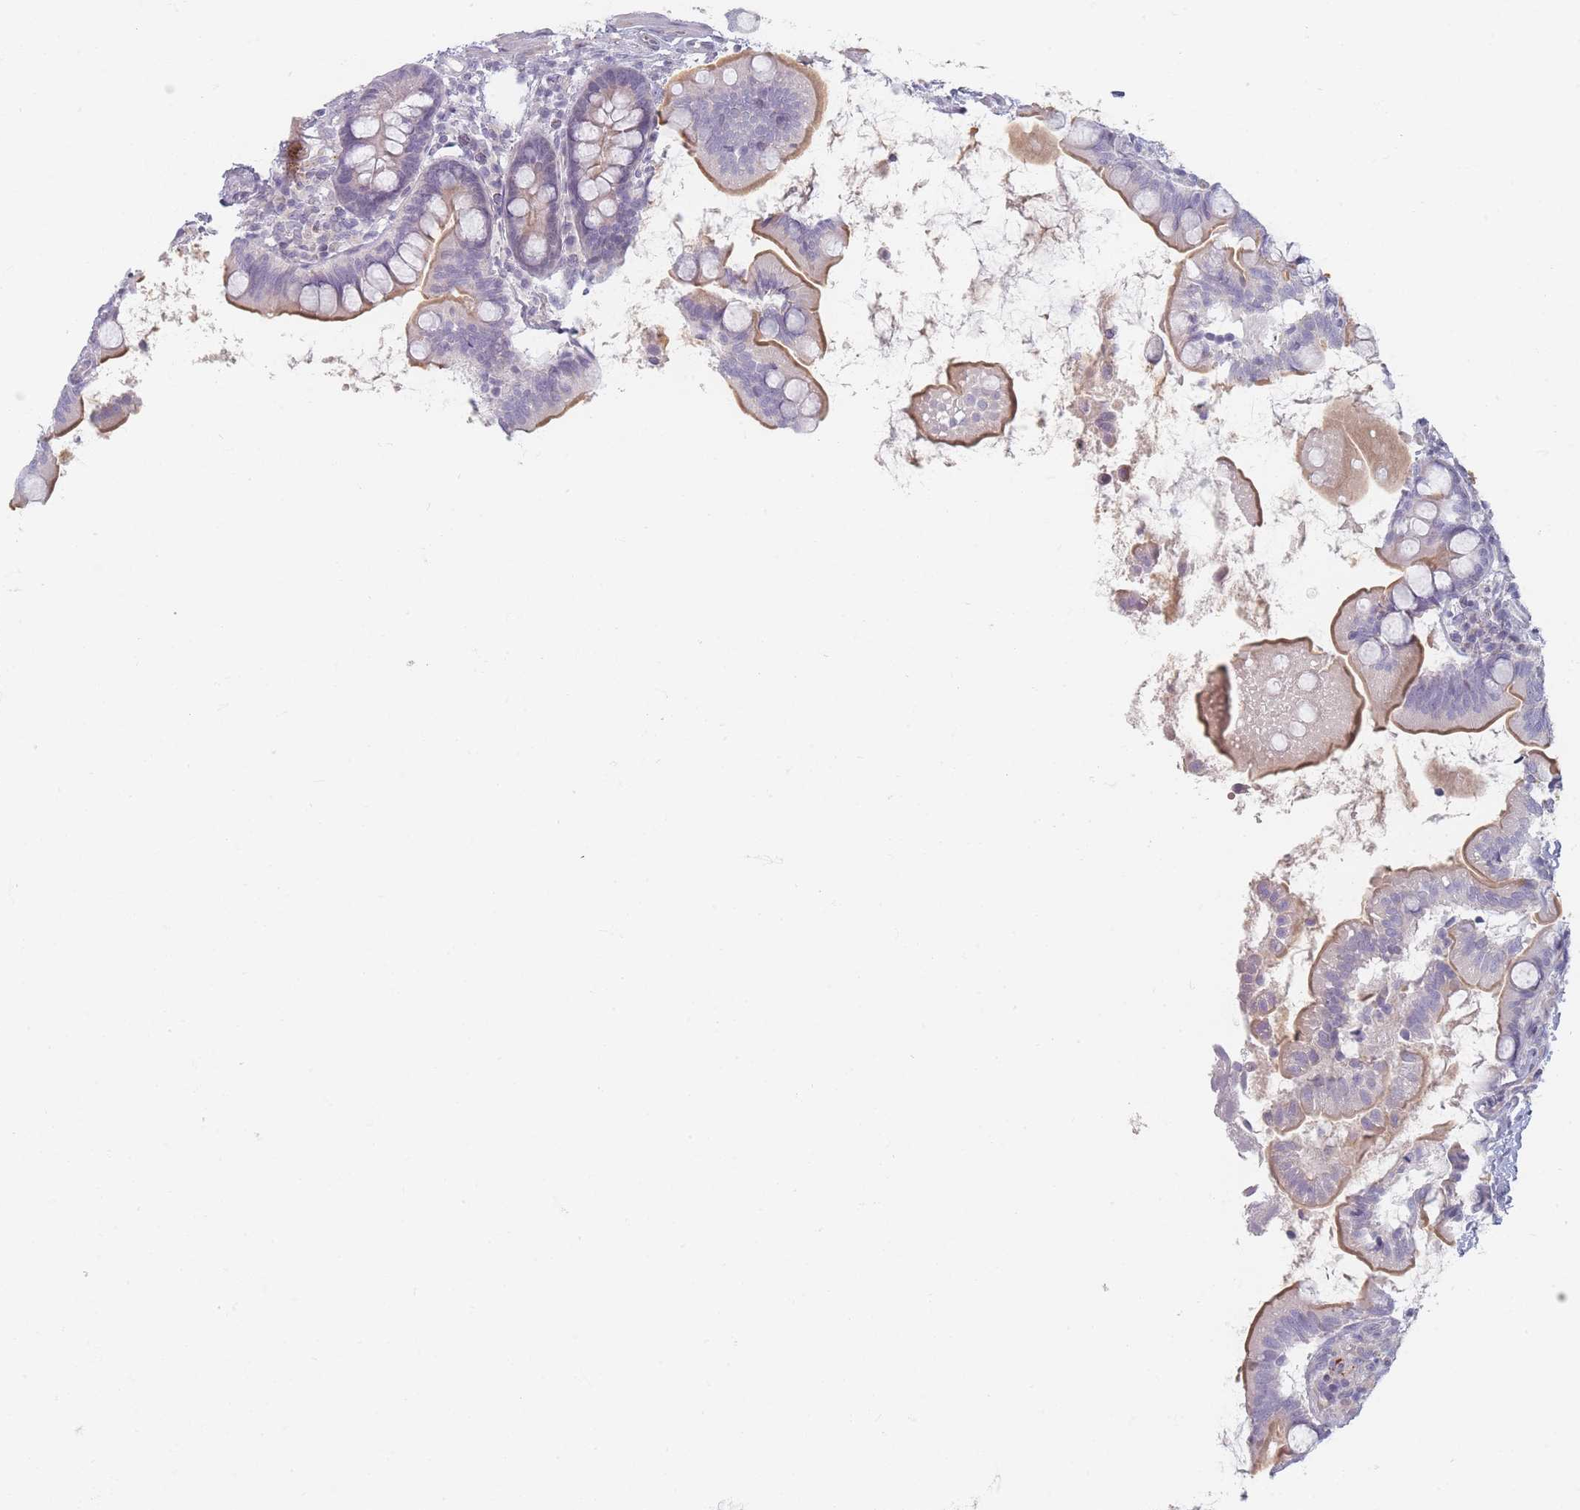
{"staining": {"intensity": "moderate", "quantity": "25%-75%", "location": "cytoplasmic/membranous"}, "tissue": "small intestine", "cell_type": "Glandular cells", "image_type": "normal", "snomed": [{"axis": "morphology", "description": "Normal tissue, NOS"}, {"axis": "topography", "description": "Small intestine"}], "caption": "A medium amount of moderate cytoplasmic/membranous positivity is identified in about 25%-75% of glandular cells in unremarkable small intestine. The protein is stained brown, and the nuclei are stained in blue (DAB (3,3'-diaminobenzidine) IHC with brightfield microscopy, high magnification).", "gene": "TMOD1", "patient": {"sex": "female", "age": 64}}